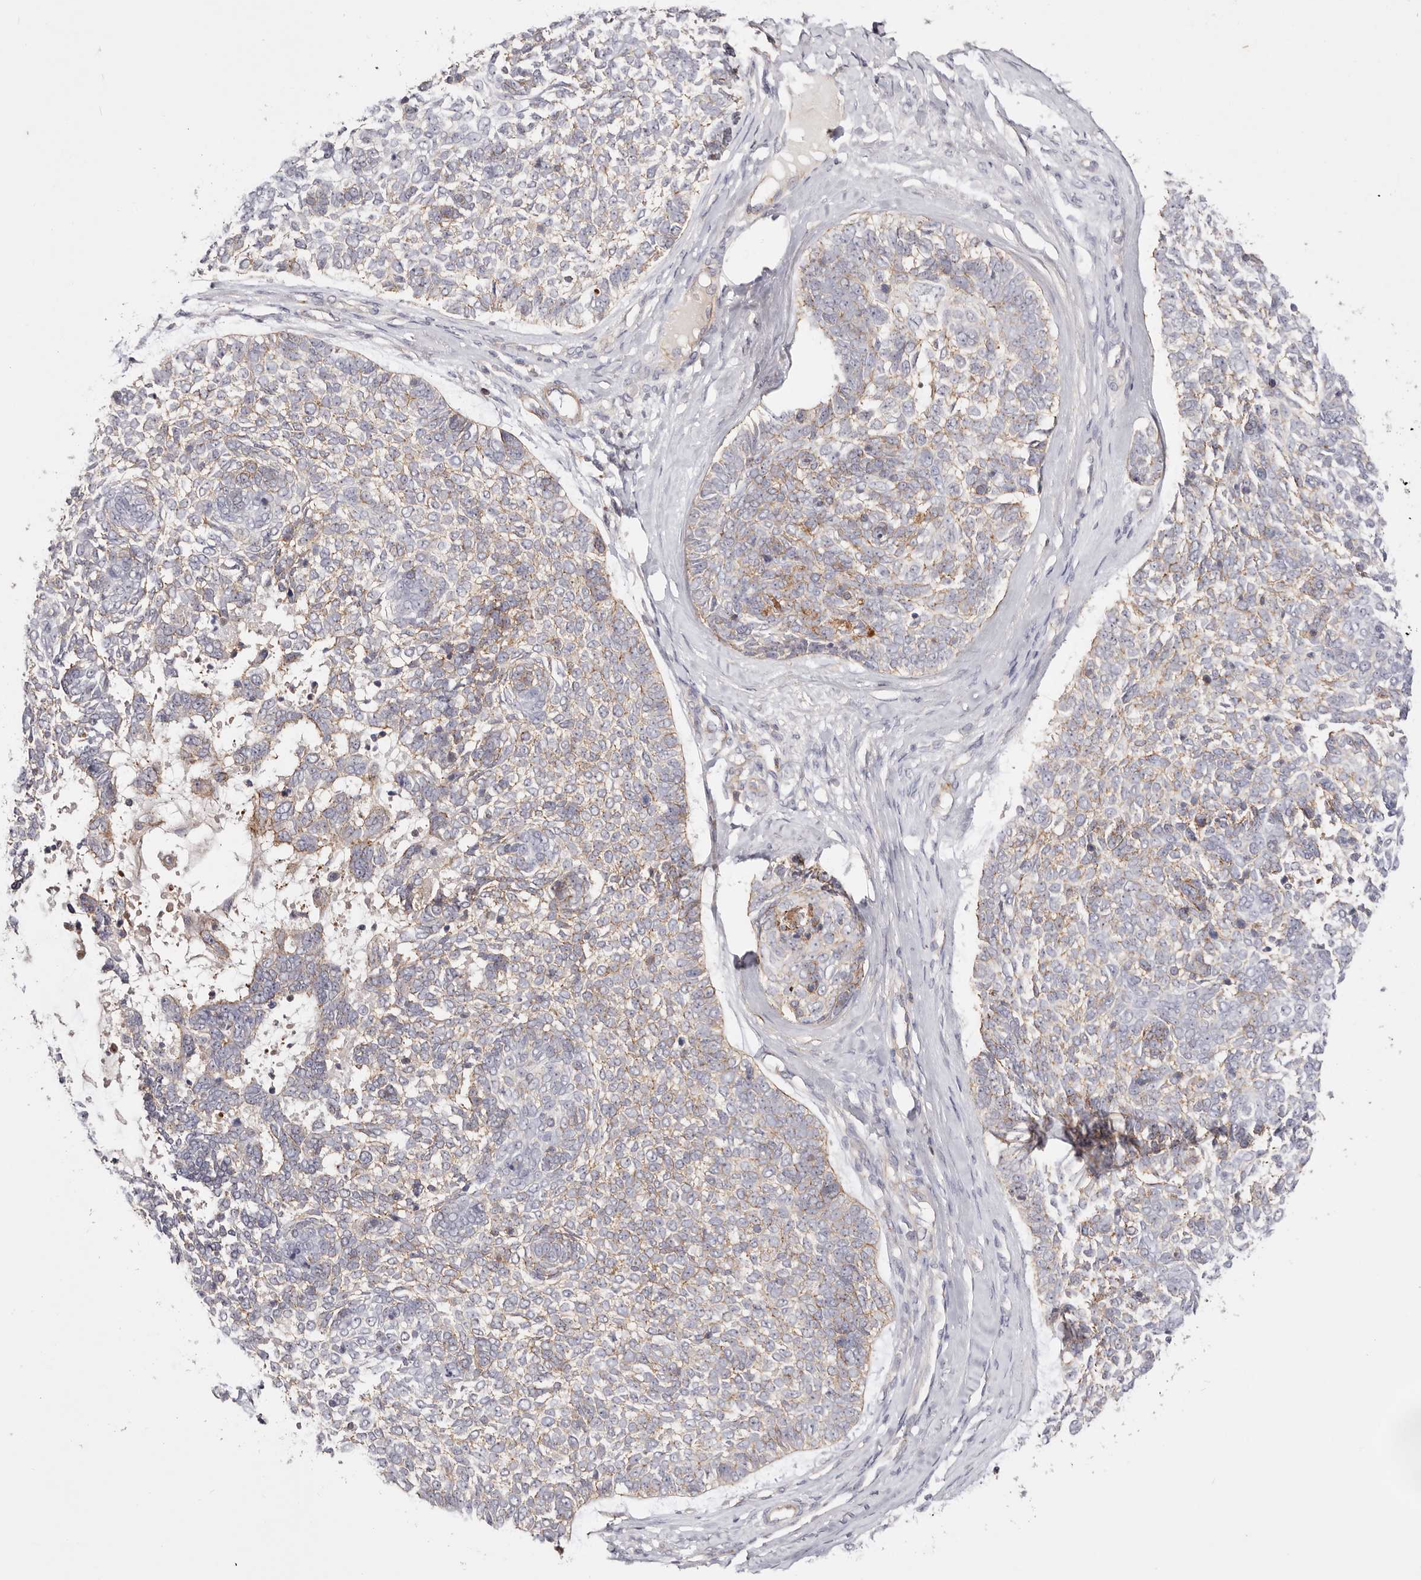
{"staining": {"intensity": "moderate", "quantity": ">75%", "location": "cytoplasmic/membranous"}, "tissue": "skin cancer", "cell_type": "Tumor cells", "image_type": "cancer", "snomed": [{"axis": "morphology", "description": "Basal cell carcinoma"}, {"axis": "topography", "description": "Skin"}], "caption": "A brown stain labels moderate cytoplasmic/membranous staining of a protein in human skin basal cell carcinoma tumor cells. (Stains: DAB (3,3'-diaminobenzidine) in brown, nuclei in blue, Microscopy: brightfield microscopy at high magnification).", "gene": "SLC35B2", "patient": {"sex": "female", "age": 81}}